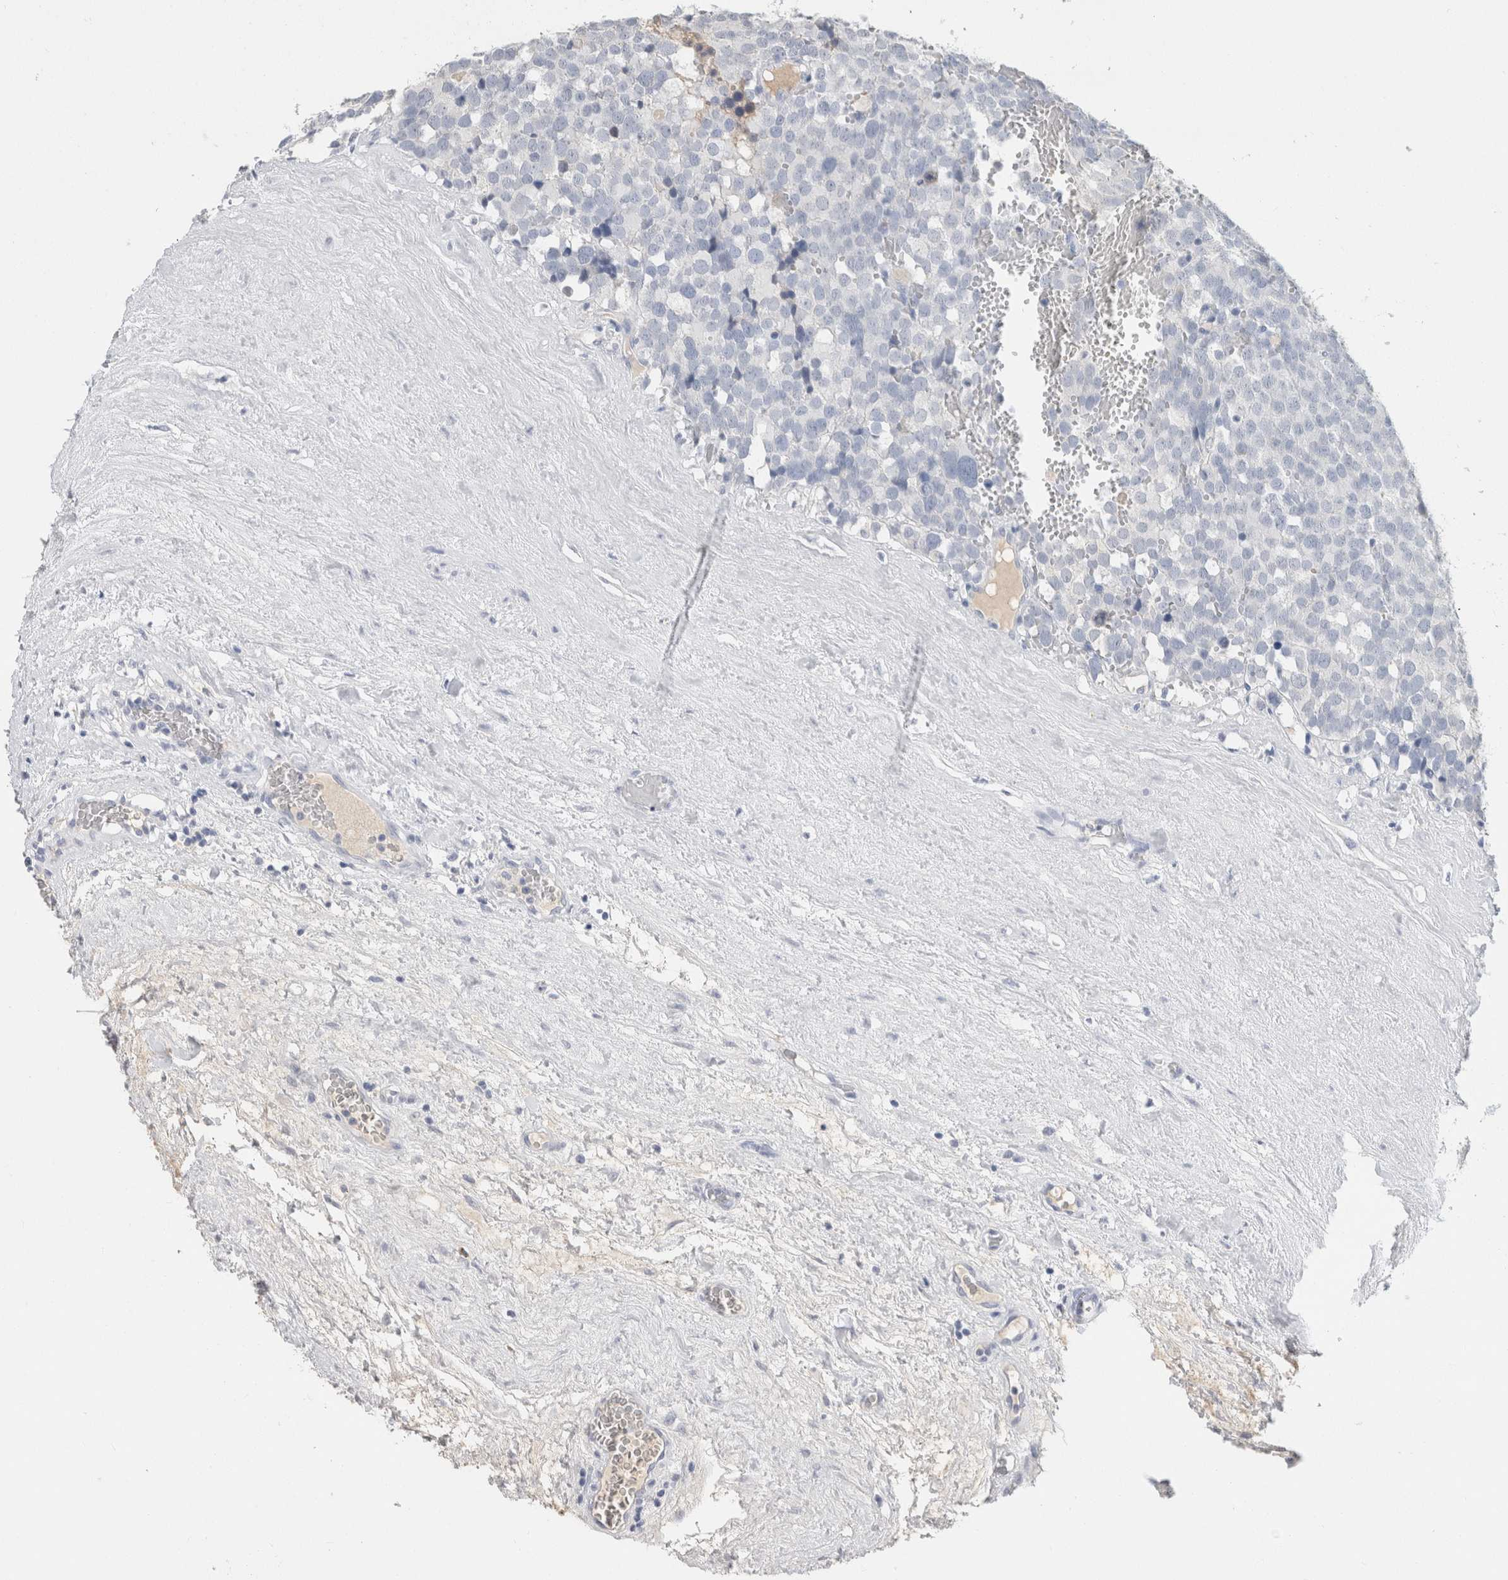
{"staining": {"intensity": "negative", "quantity": "none", "location": "none"}, "tissue": "testis cancer", "cell_type": "Tumor cells", "image_type": "cancer", "snomed": [{"axis": "morphology", "description": "Seminoma, NOS"}, {"axis": "topography", "description": "Testis"}], "caption": "Immunohistochemistry (IHC) micrograph of testis cancer stained for a protein (brown), which reveals no expression in tumor cells. Nuclei are stained in blue.", "gene": "SCGB1A1", "patient": {"sex": "male", "age": 71}}